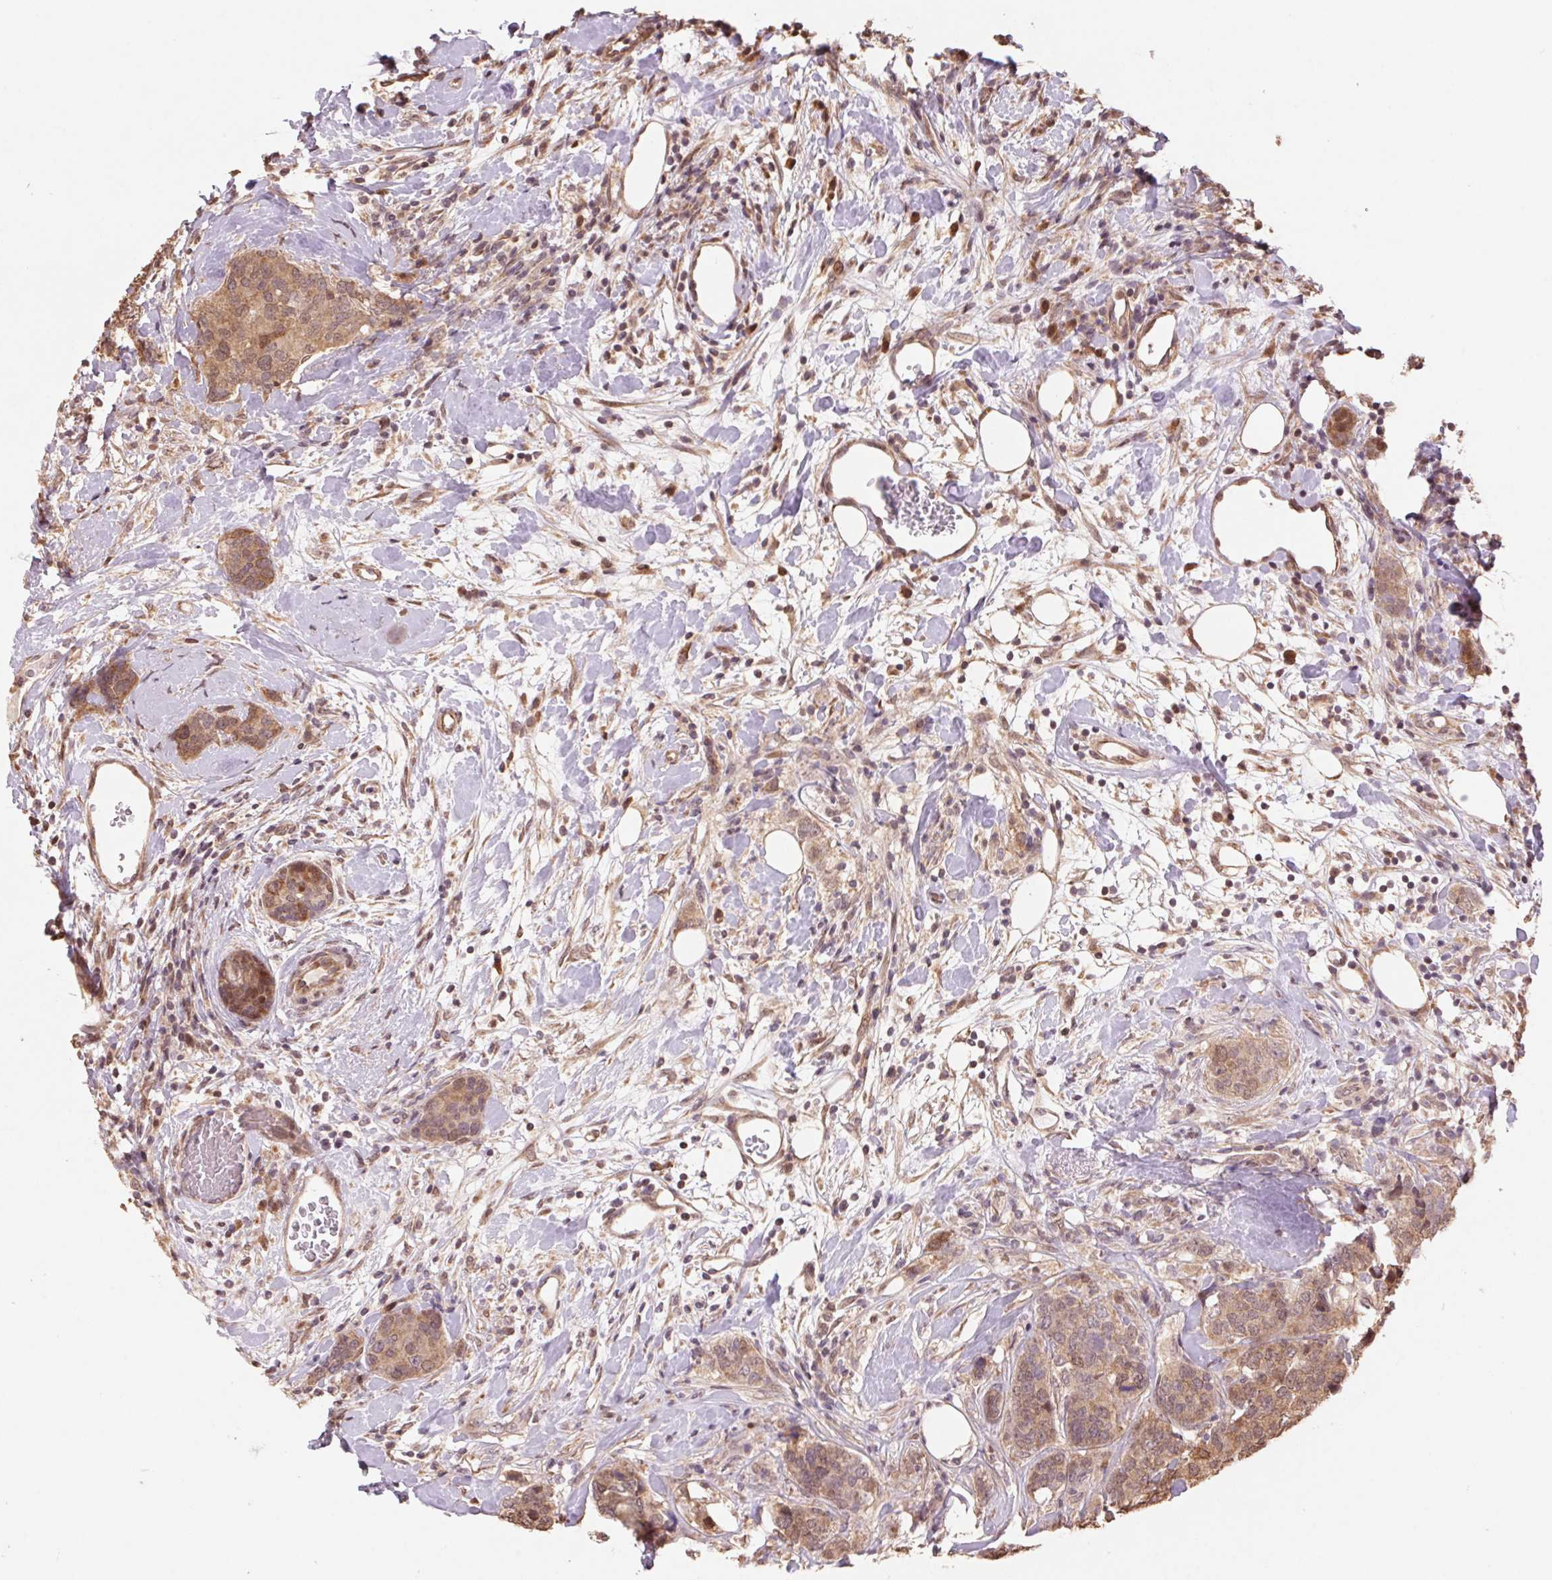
{"staining": {"intensity": "moderate", "quantity": ">75%", "location": "cytoplasmic/membranous,nuclear"}, "tissue": "breast cancer", "cell_type": "Tumor cells", "image_type": "cancer", "snomed": [{"axis": "morphology", "description": "Lobular carcinoma"}, {"axis": "topography", "description": "Breast"}], "caption": "IHC staining of lobular carcinoma (breast), which displays medium levels of moderate cytoplasmic/membranous and nuclear positivity in approximately >75% of tumor cells indicating moderate cytoplasmic/membranous and nuclear protein positivity. The staining was performed using DAB (3,3'-diaminobenzidine) (brown) for protein detection and nuclei were counterstained in hematoxylin (blue).", "gene": "CUTA", "patient": {"sex": "female", "age": 59}}